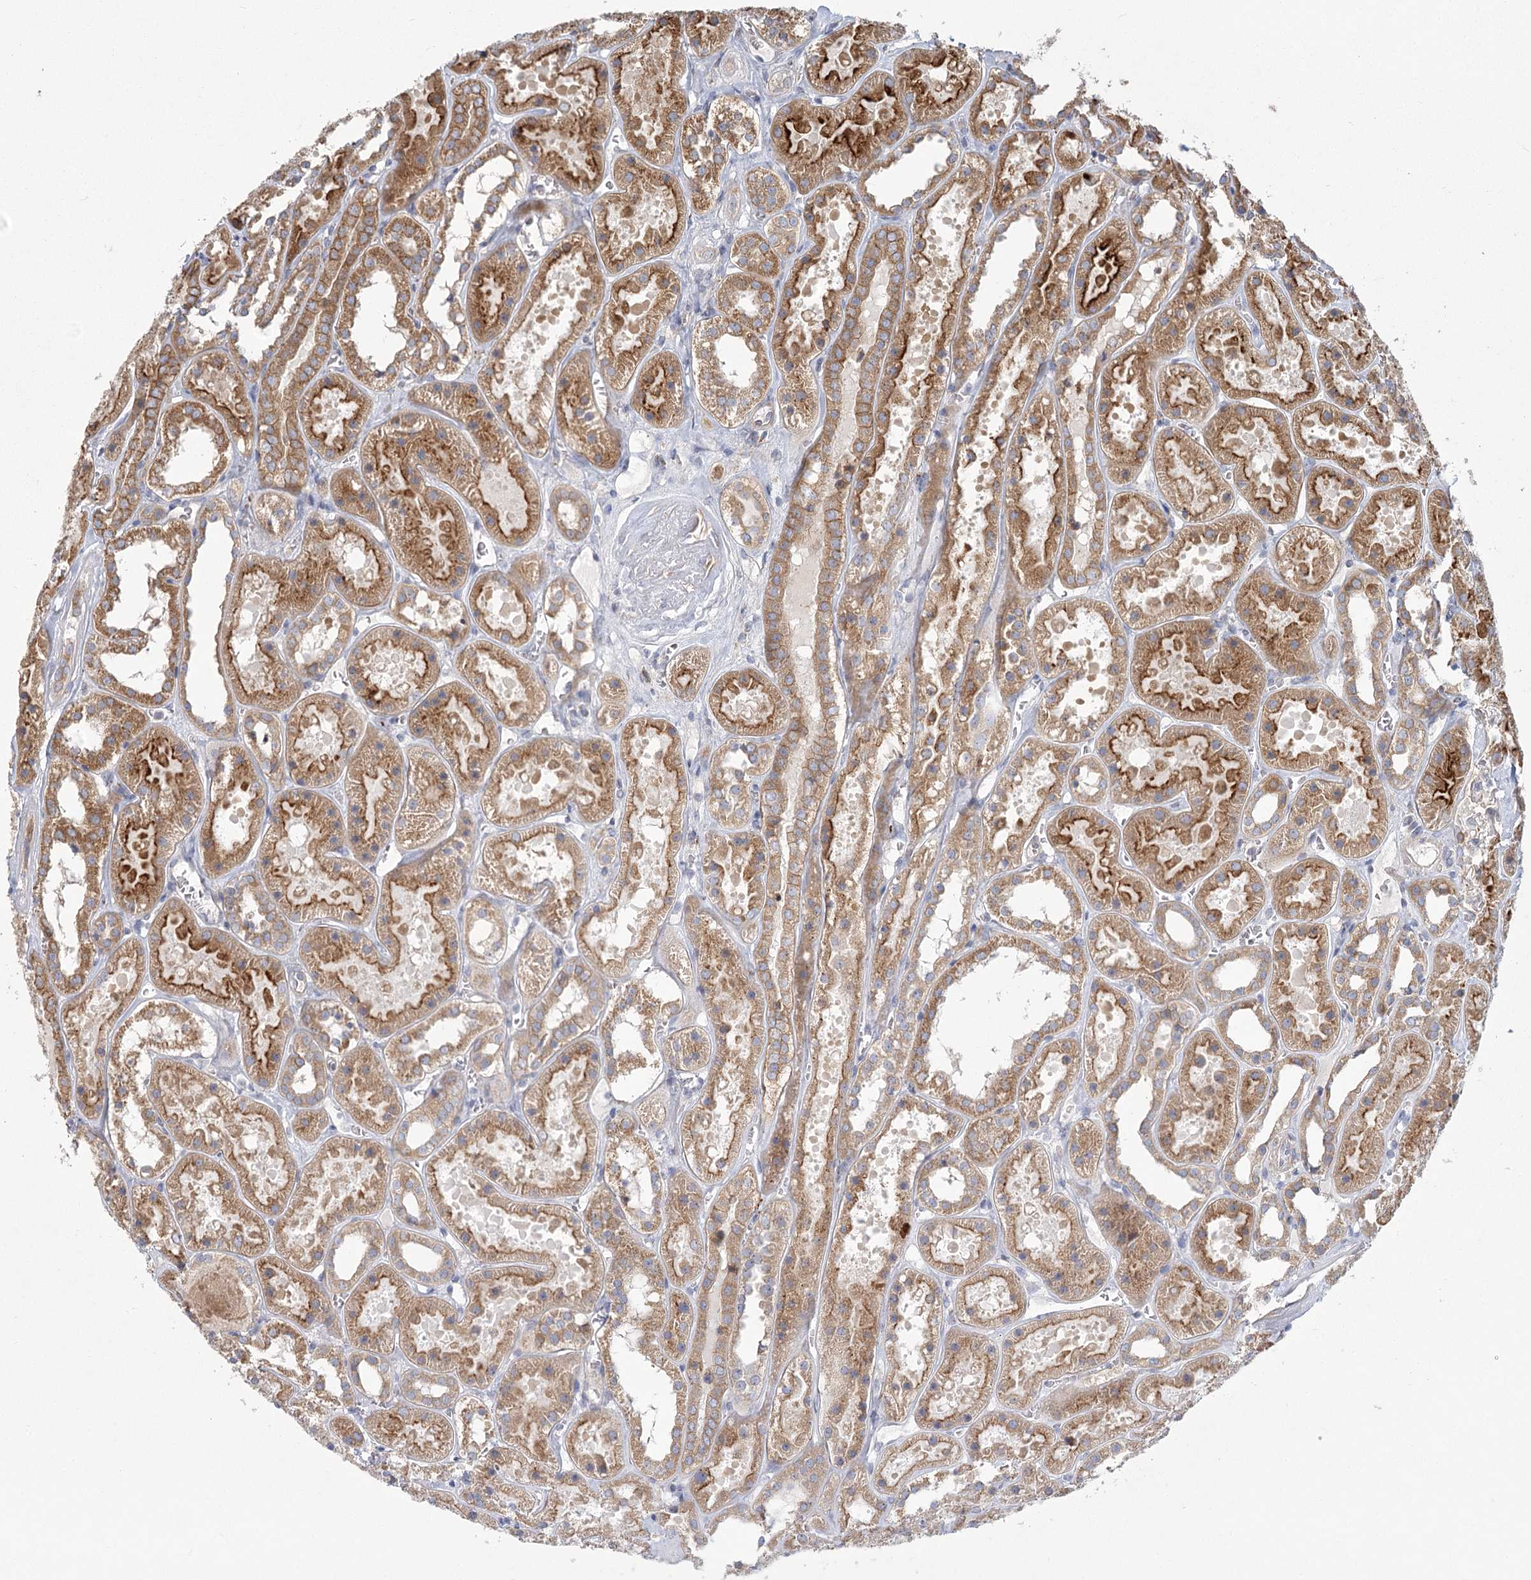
{"staining": {"intensity": "weak", "quantity": "<25%", "location": "cytoplasmic/membranous"}, "tissue": "kidney", "cell_type": "Cells in glomeruli", "image_type": "normal", "snomed": [{"axis": "morphology", "description": "Normal tissue, NOS"}, {"axis": "topography", "description": "Kidney"}], "caption": "There is no significant staining in cells in glomeruli of kidney. (Brightfield microscopy of DAB immunohistochemistry at high magnification).", "gene": "CNTLN", "patient": {"sex": "female", "age": 41}}